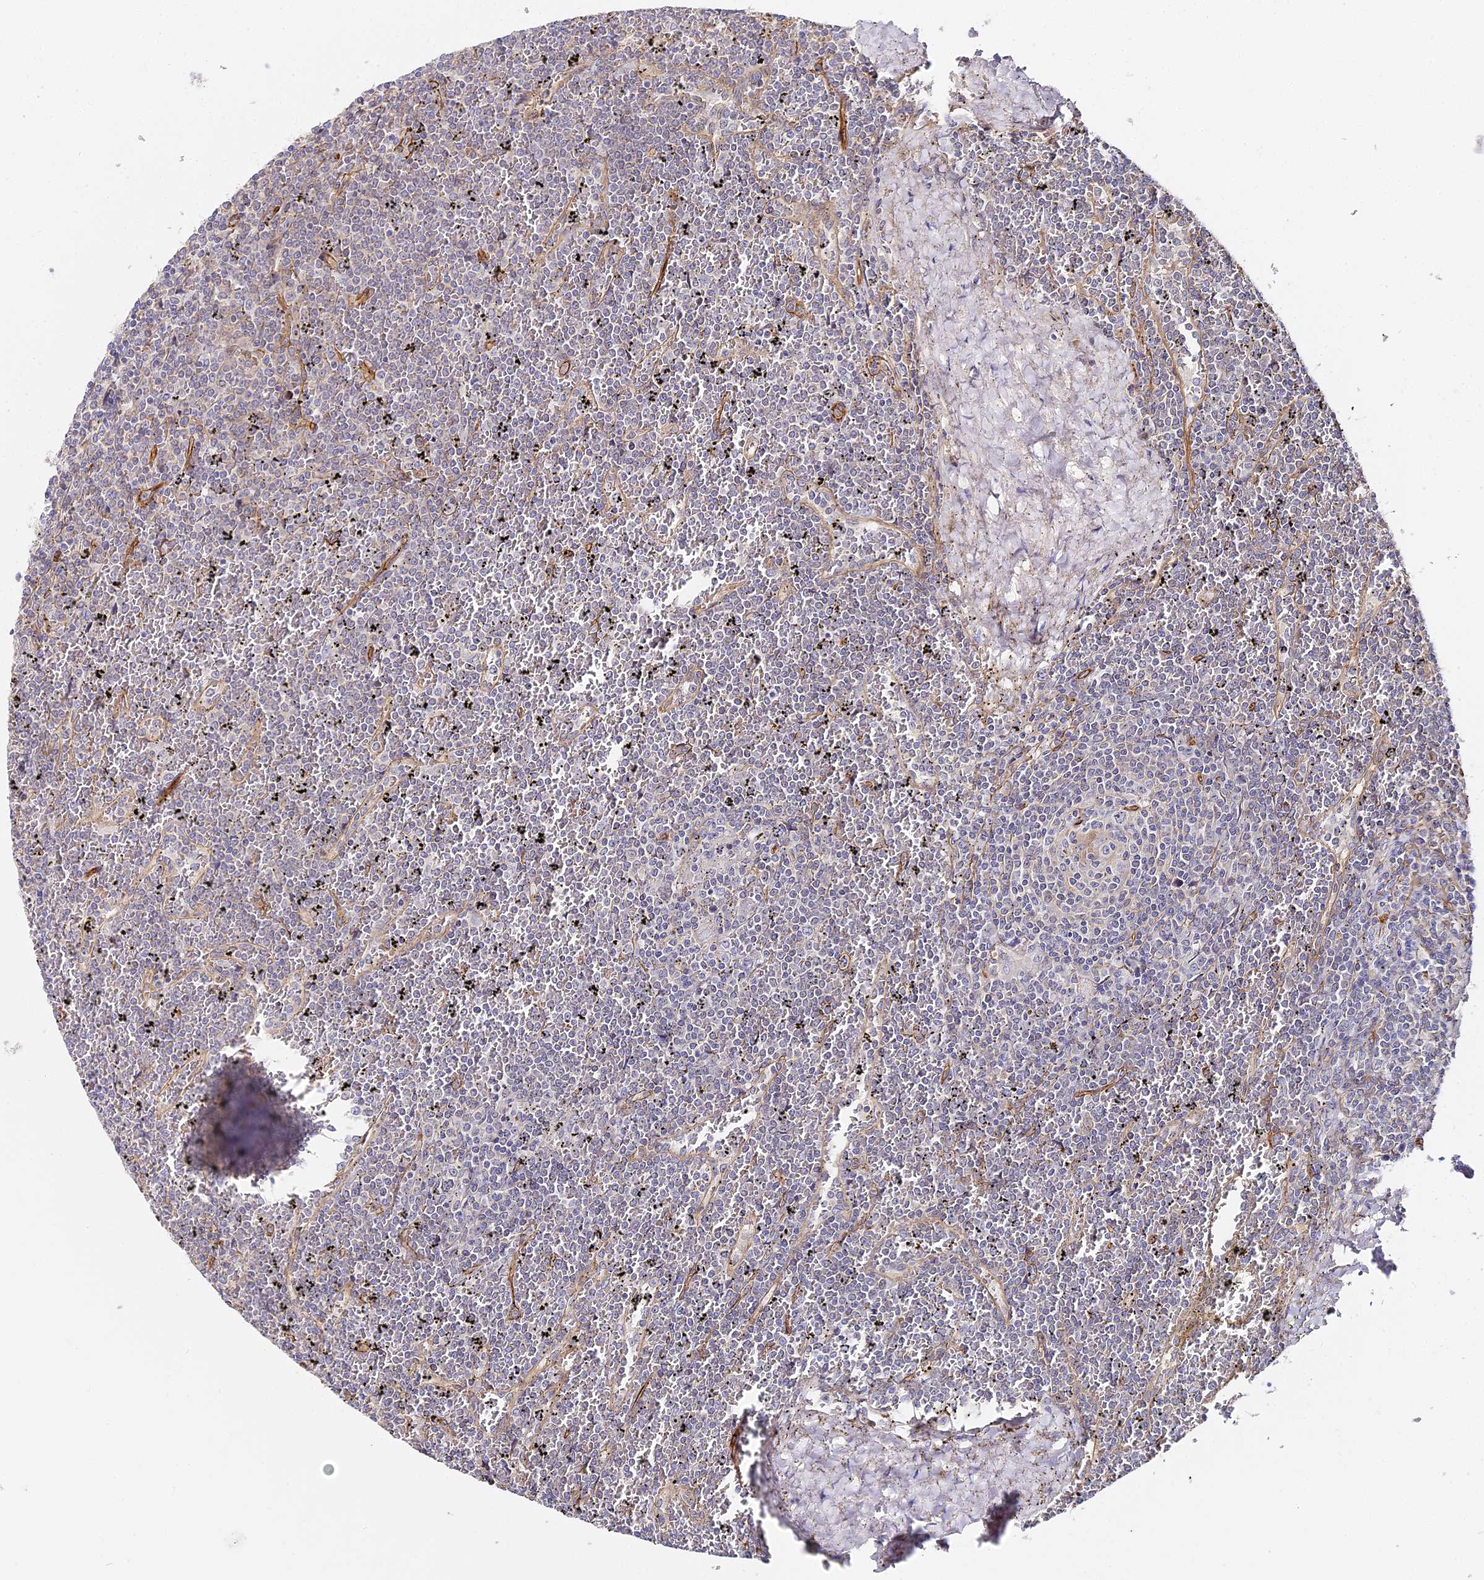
{"staining": {"intensity": "negative", "quantity": "none", "location": "none"}, "tissue": "lymphoma", "cell_type": "Tumor cells", "image_type": "cancer", "snomed": [{"axis": "morphology", "description": "Malignant lymphoma, non-Hodgkin's type, Low grade"}, {"axis": "topography", "description": "Spleen"}], "caption": "Immunohistochemical staining of human lymphoma exhibits no significant staining in tumor cells.", "gene": "CCDC30", "patient": {"sex": "female", "age": 19}}